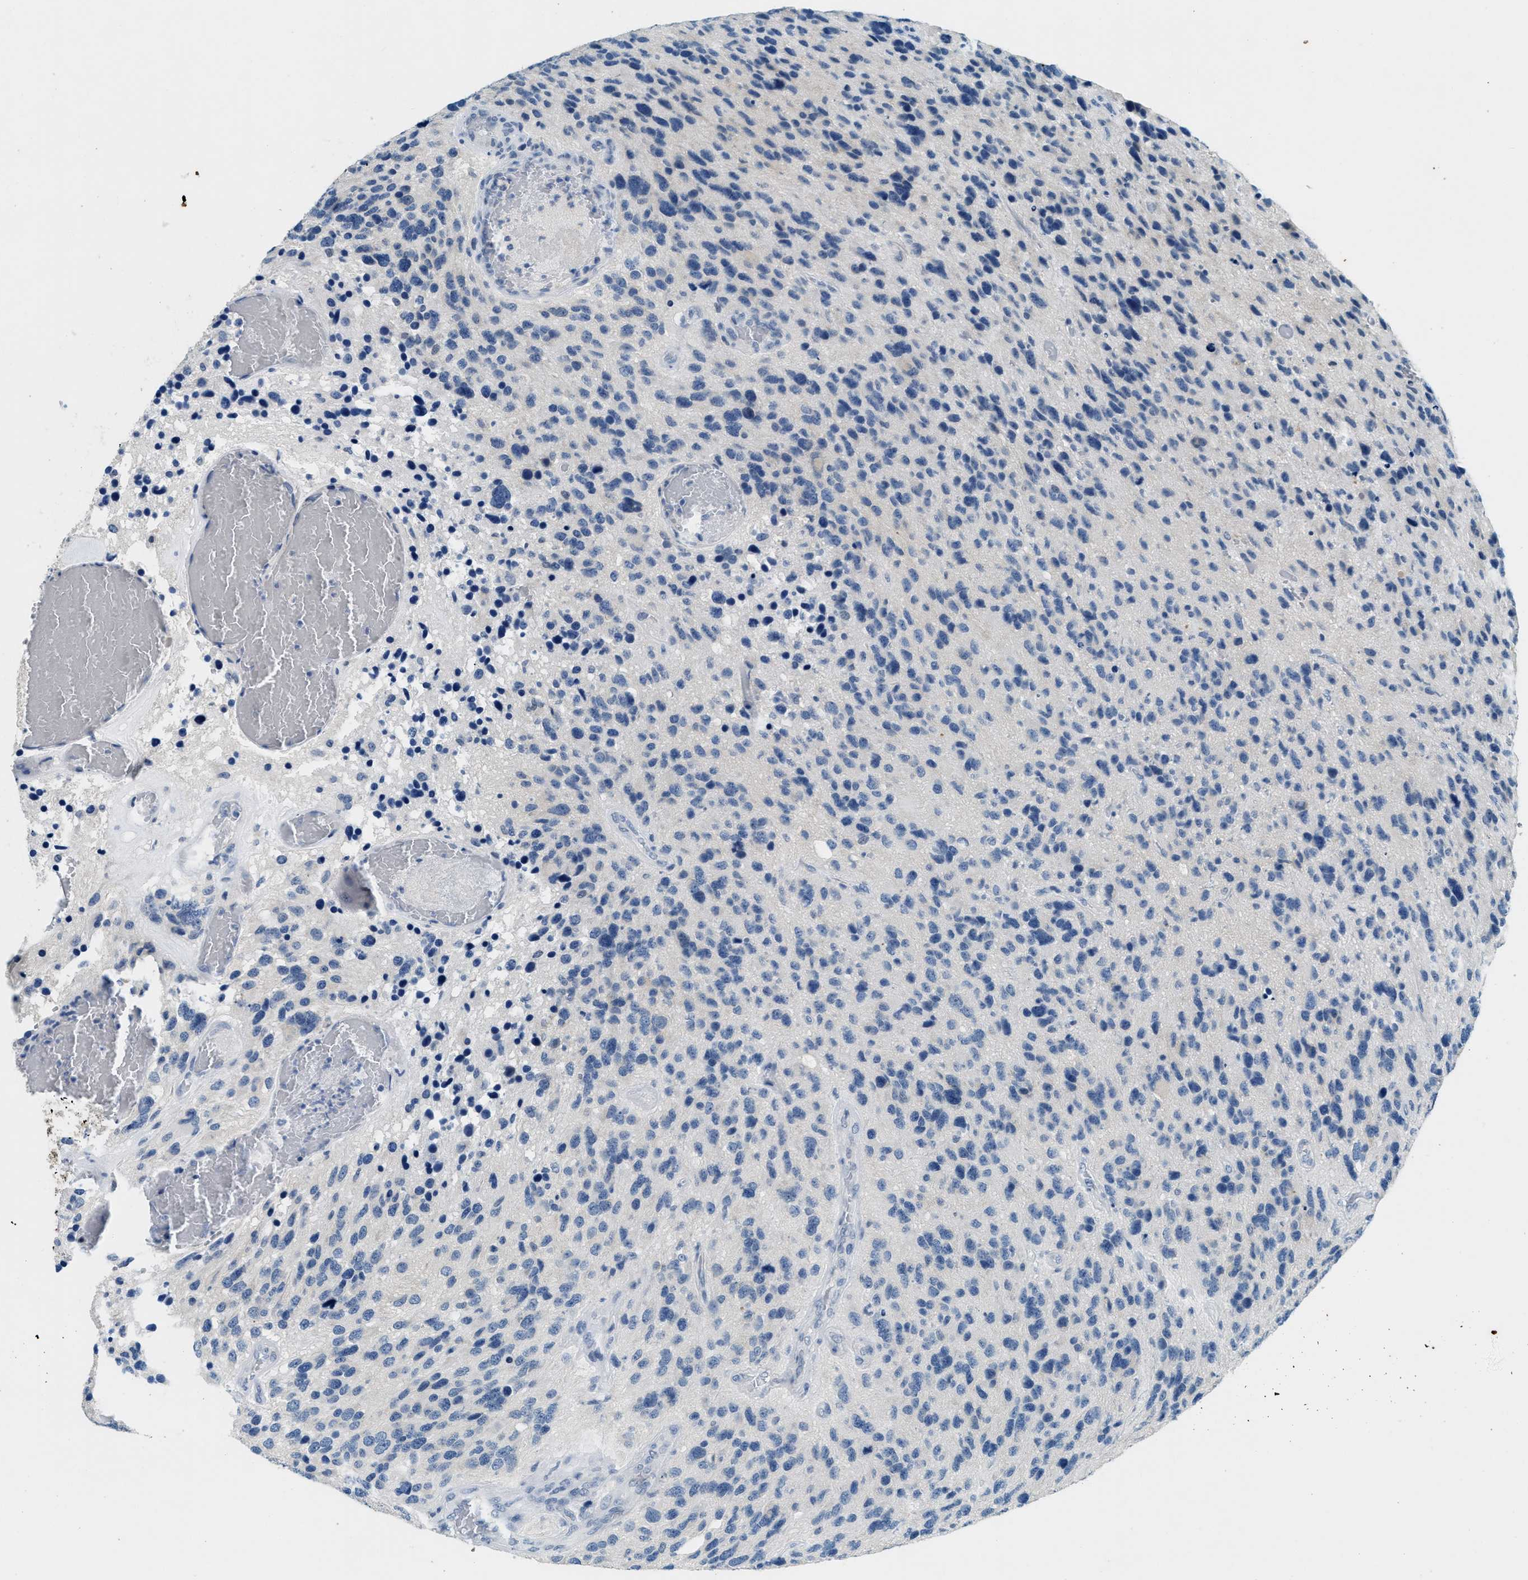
{"staining": {"intensity": "negative", "quantity": "none", "location": "none"}, "tissue": "glioma", "cell_type": "Tumor cells", "image_type": "cancer", "snomed": [{"axis": "morphology", "description": "Glioma, malignant, High grade"}, {"axis": "topography", "description": "Brain"}], "caption": "DAB (3,3'-diaminobenzidine) immunohistochemical staining of glioma reveals no significant expression in tumor cells. (Immunohistochemistry (ihc), brightfield microscopy, high magnification).", "gene": "CFAP20", "patient": {"sex": "female", "age": 58}}